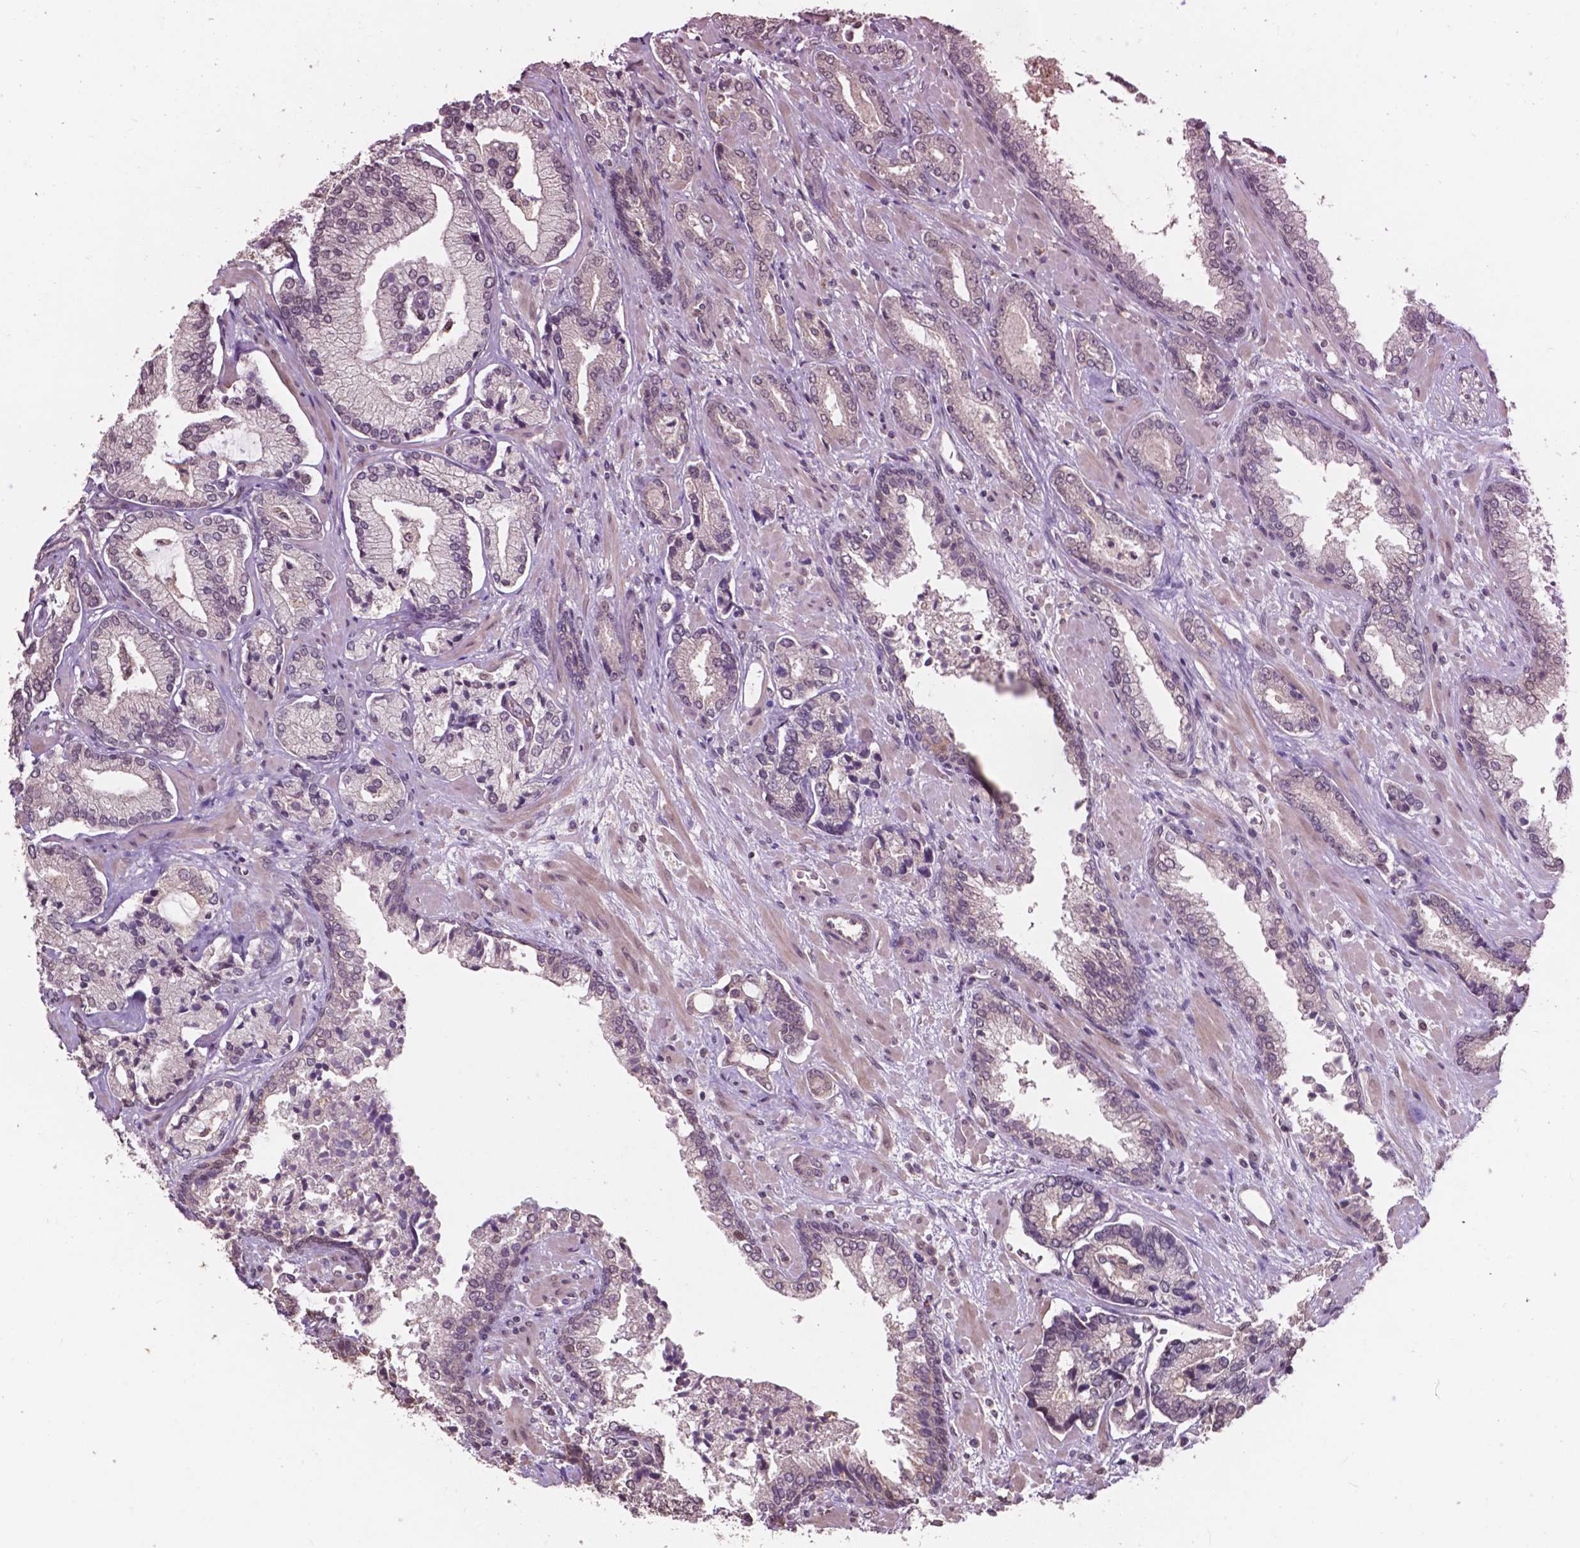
{"staining": {"intensity": "negative", "quantity": "none", "location": "none"}, "tissue": "prostate cancer", "cell_type": "Tumor cells", "image_type": "cancer", "snomed": [{"axis": "morphology", "description": "Adenocarcinoma, Low grade"}, {"axis": "topography", "description": "Prostate"}], "caption": "Prostate cancer (adenocarcinoma (low-grade)) was stained to show a protein in brown. There is no significant staining in tumor cells.", "gene": "GLRA2", "patient": {"sex": "male", "age": 61}}